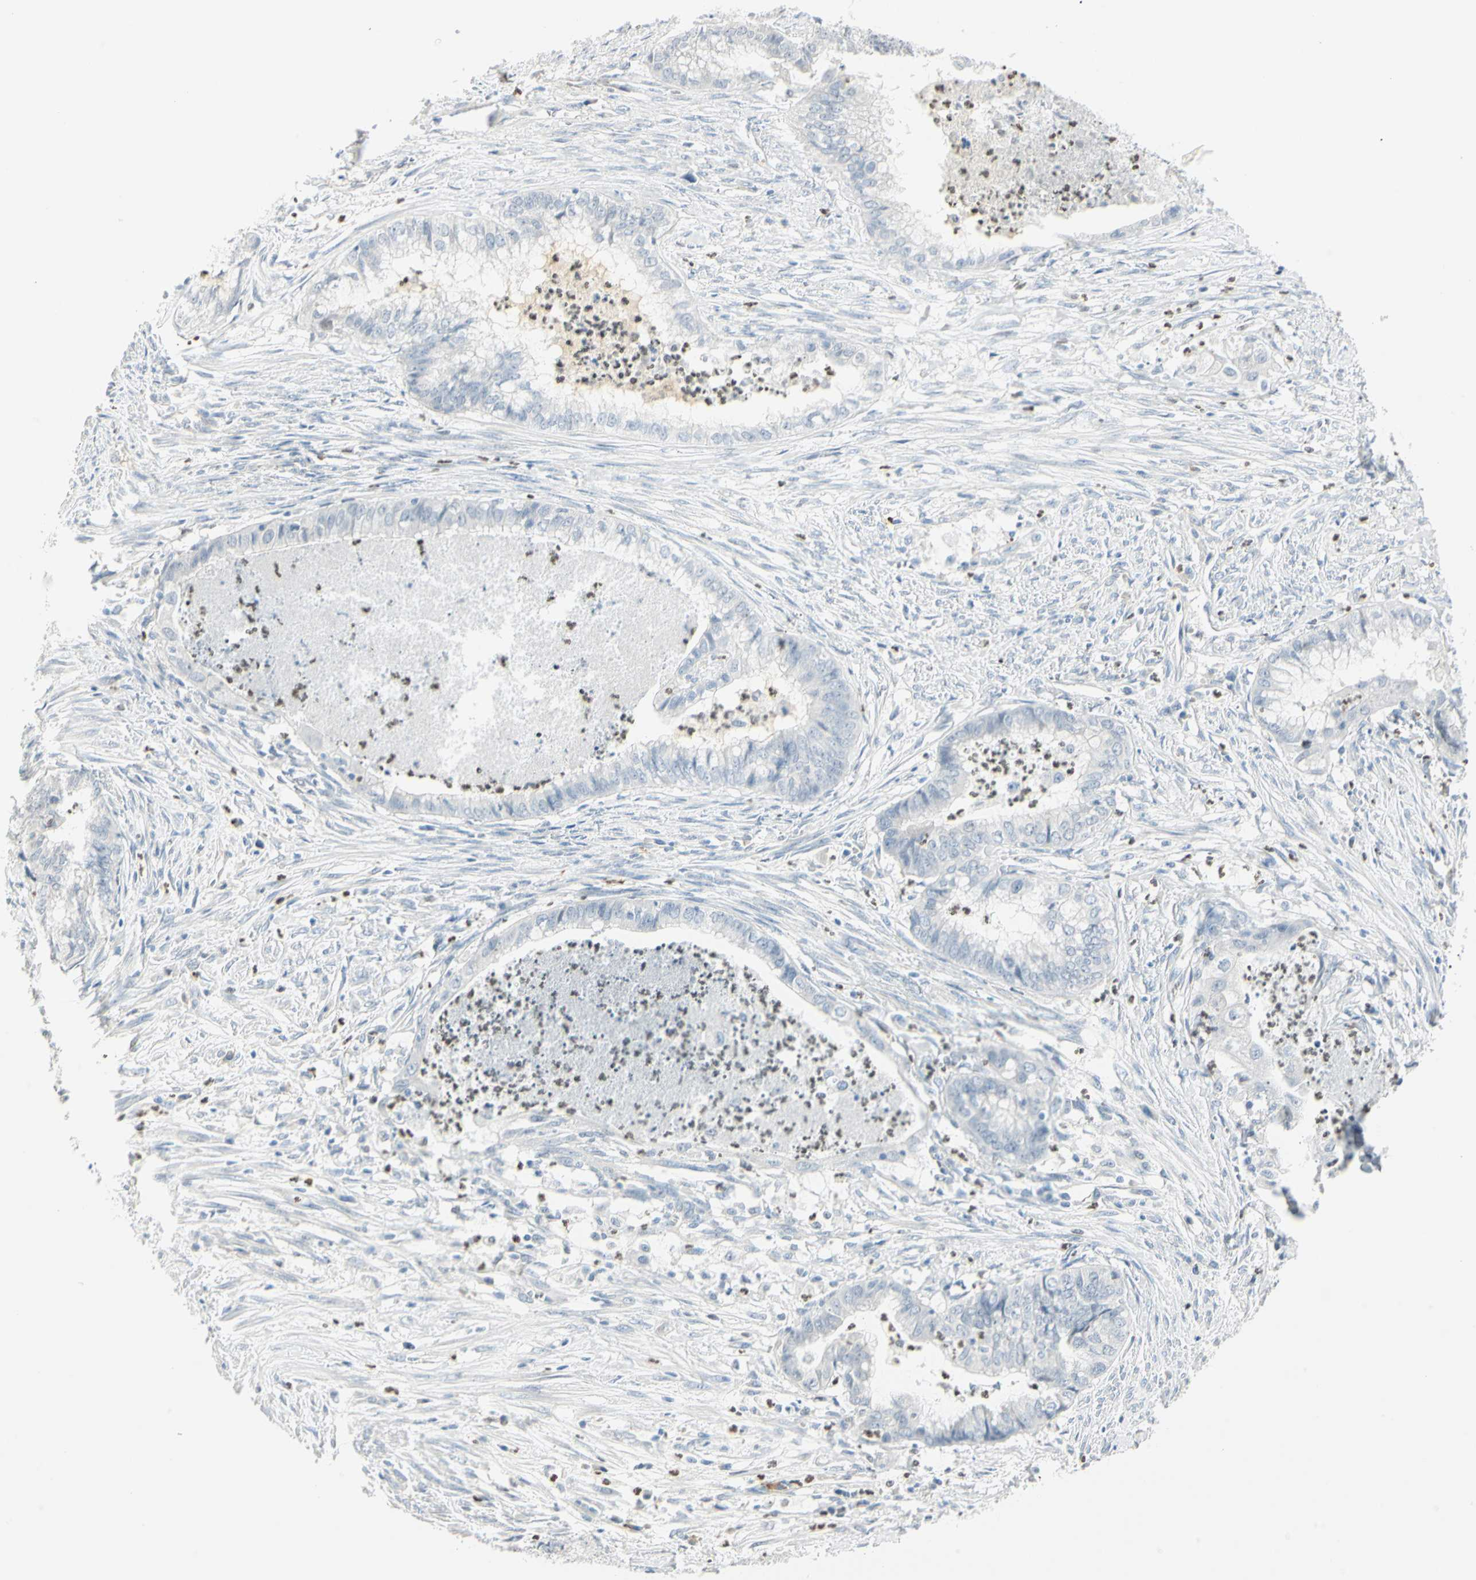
{"staining": {"intensity": "negative", "quantity": "none", "location": "none"}, "tissue": "endometrial cancer", "cell_type": "Tumor cells", "image_type": "cancer", "snomed": [{"axis": "morphology", "description": "Necrosis, NOS"}, {"axis": "morphology", "description": "Adenocarcinoma, NOS"}, {"axis": "topography", "description": "Endometrium"}], "caption": "Photomicrograph shows no protein staining in tumor cells of endometrial cancer (adenocarcinoma) tissue.", "gene": "MLLT10", "patient": {"sex": "female", "age": 79}}